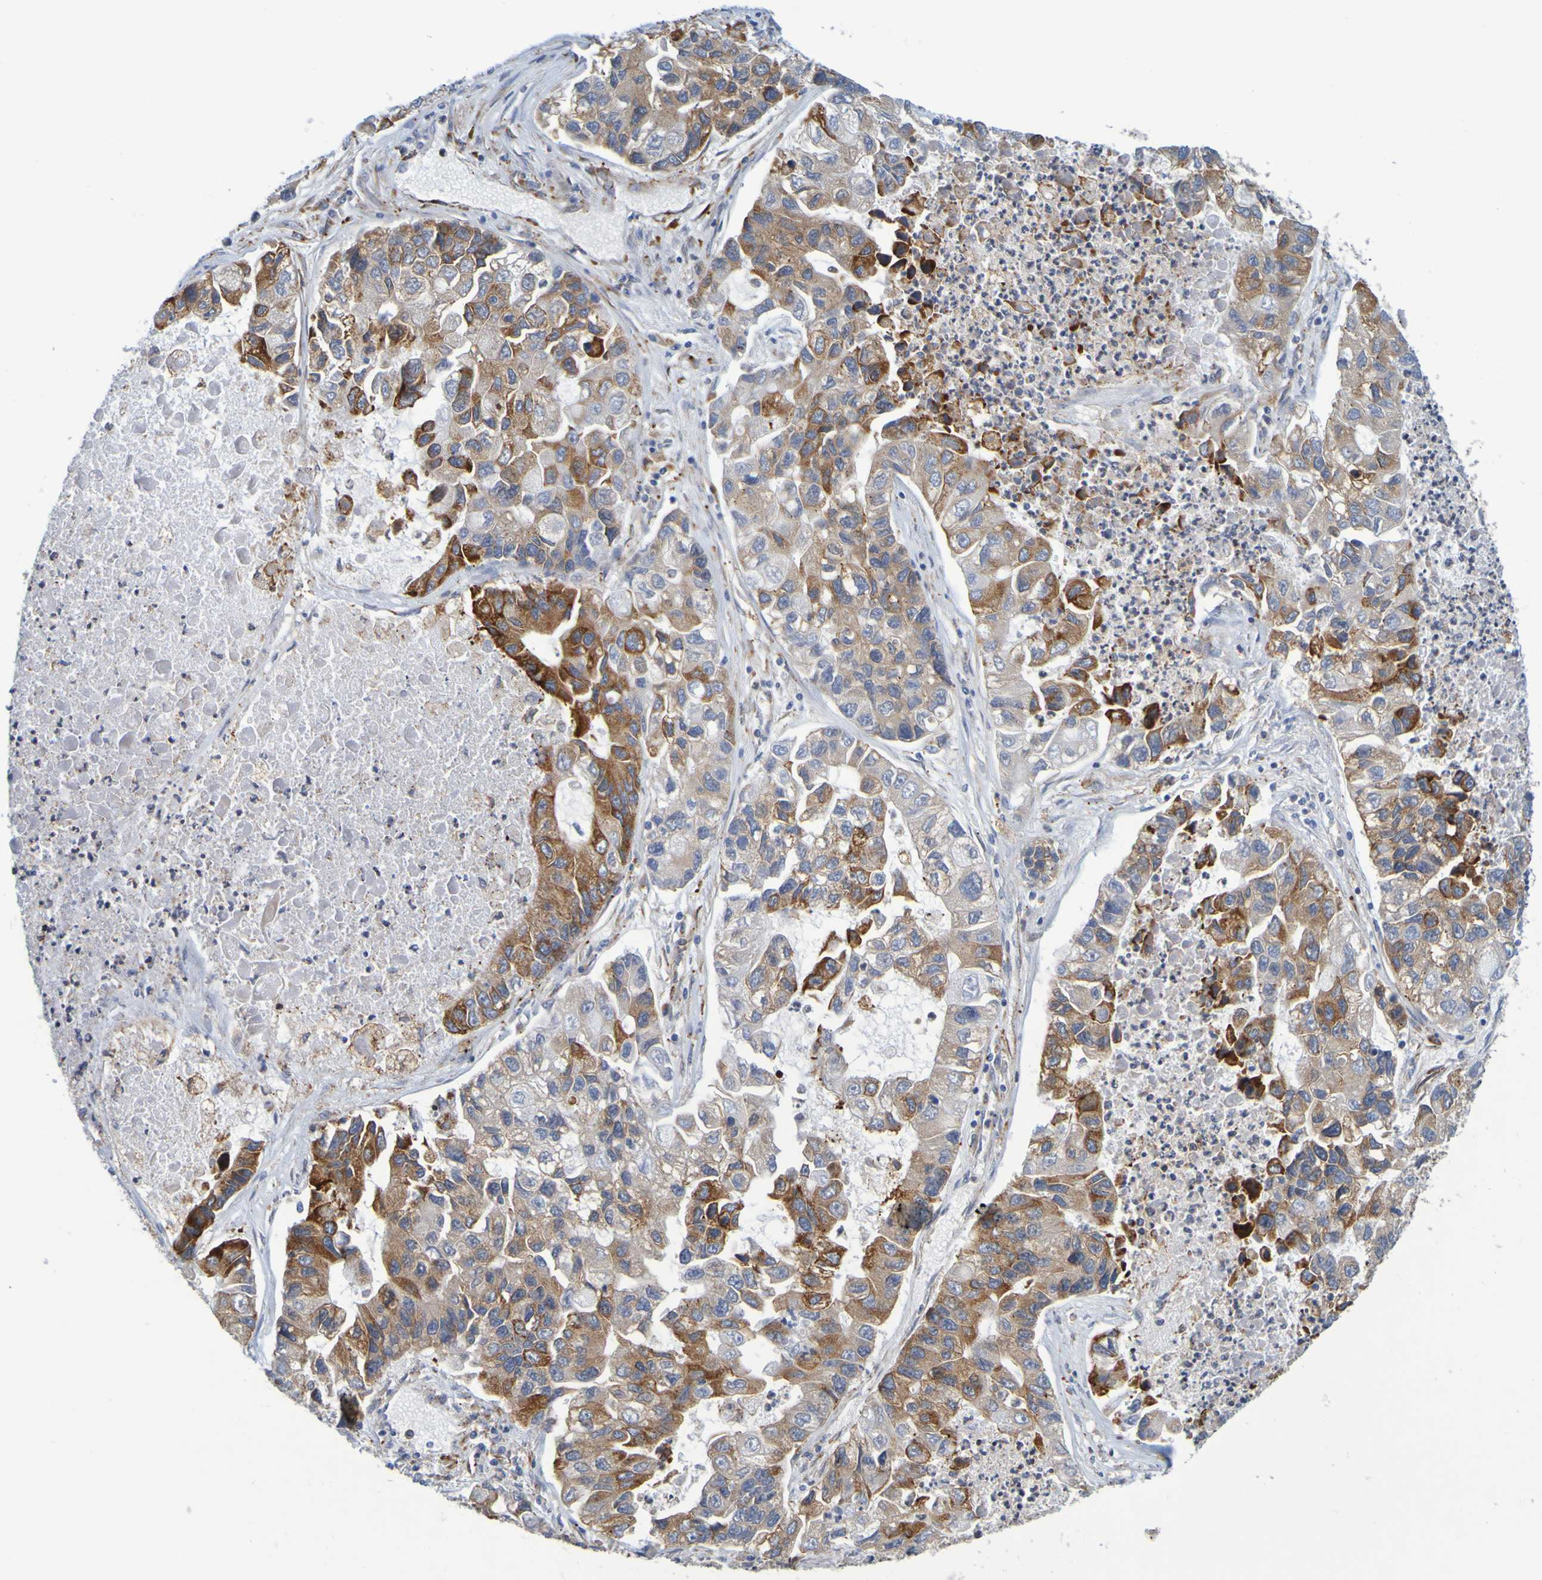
{"staining": {"intensity": "moderate", "quantity": ">75%", "location": "cytoplasmic/membranous"}, "tissue": "lung cancer", "cell_type": "Tumor cells", "image_type": "cancer", "snomed": [{"axis": "morphology", "description": "Adenocarcinoma, NOS"}, {"axis": "topography", "description": "Lung"}], "caption": "A medium amount of moderate cytoplasmic/membranous staining is appreciated in about >75% of tumor cells in lung cancer tissue.", "gene": "SIL1", "patient": {"sex": "female", "age": 51}}